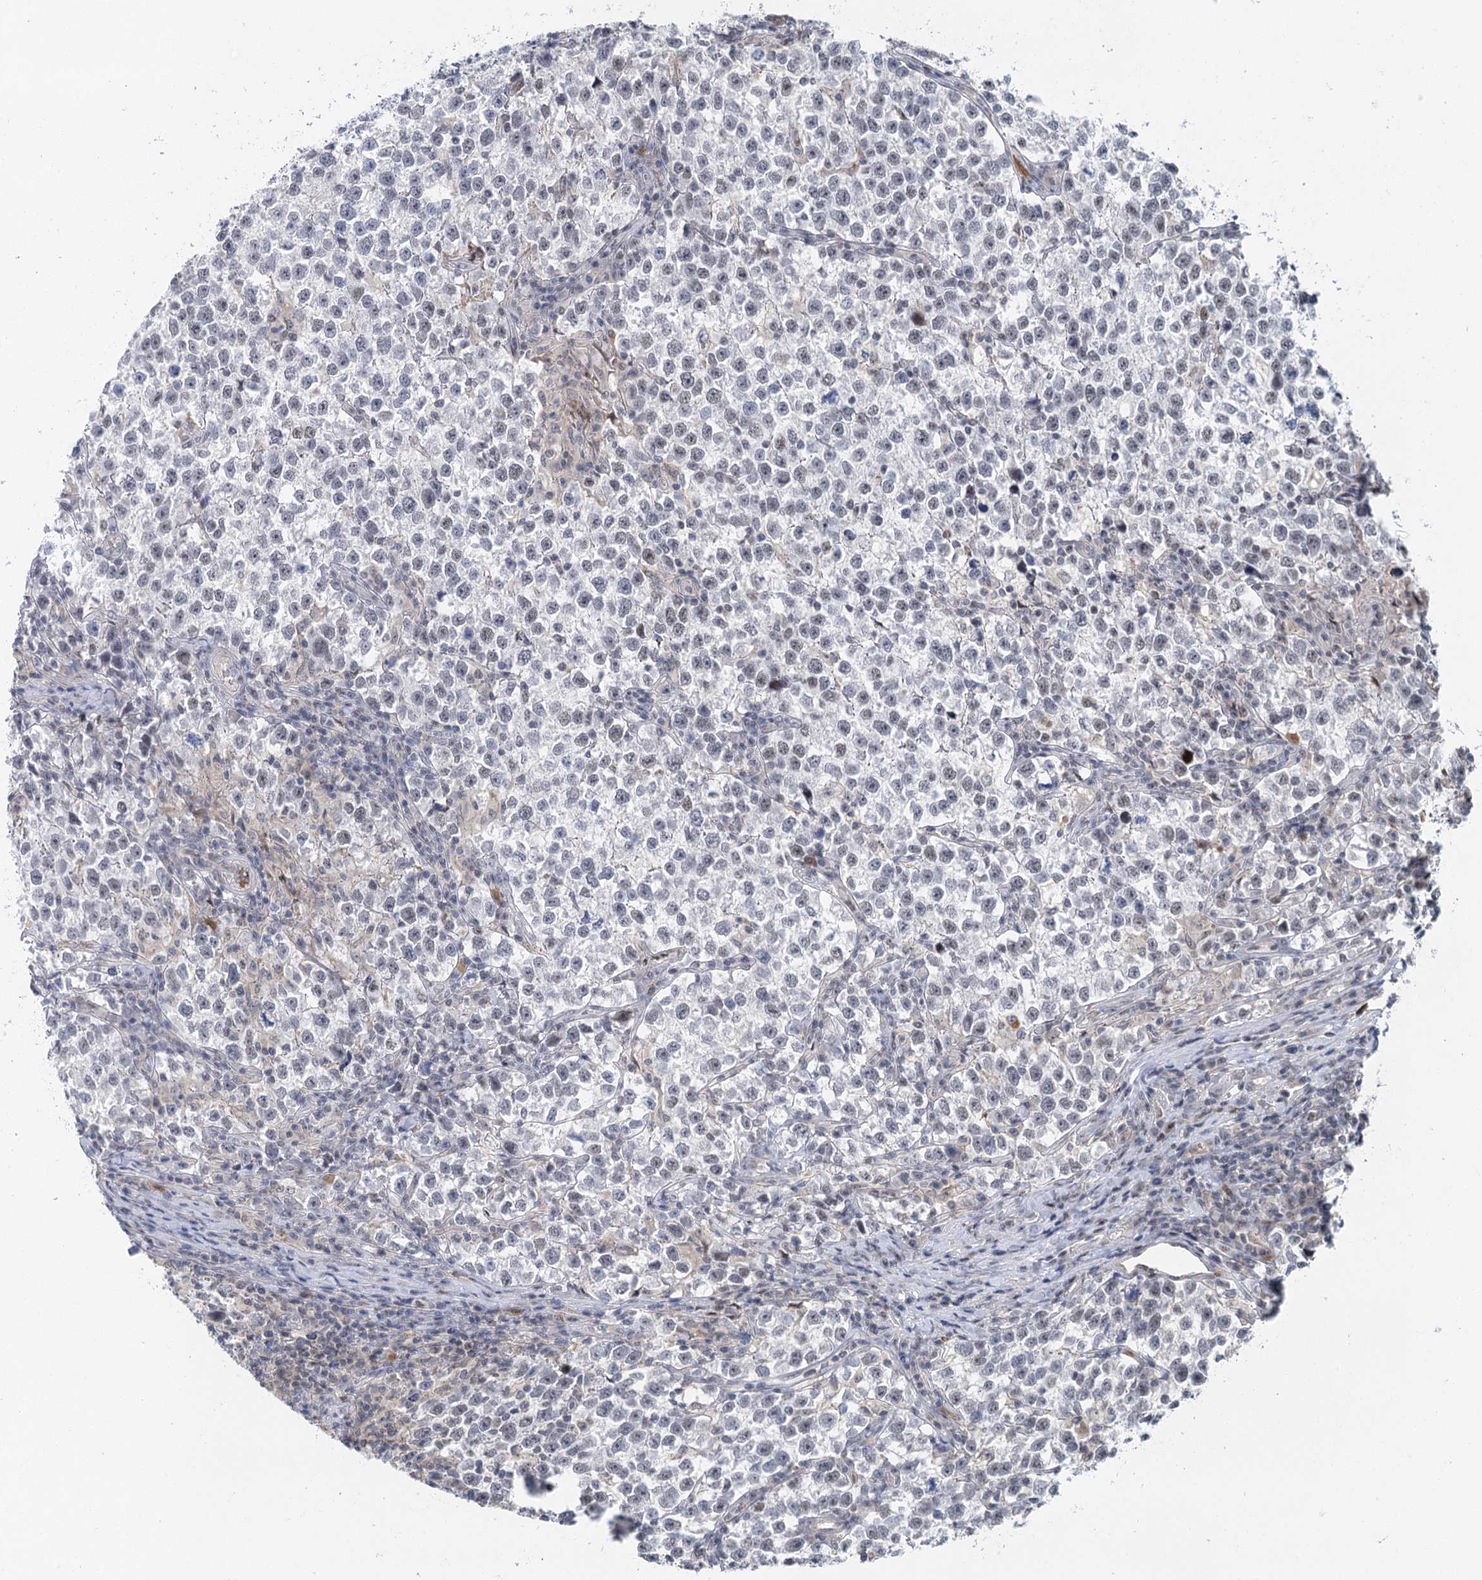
{"staining": {"intensity": "negative", "quantity": "none", "location": "none"}, "tissue": "testis cancer", "cell_type": "Tumor cells", "image_type": "cancer", "snomed": [{"axis": "morphology", "description": "Normal tissue, NOS"}, {"axis": "morphology", "description": "Seminoma, NOS"}, {"axis": "topography", "description": "Testis"}], "caption": "This is a histopathology image of immunohistochemistry (IHC) staining of seminoma (testis), which shows no expression in tumor cells.", "gene": "IL11RA", "patient": {"sex": "male", "age": 43}}